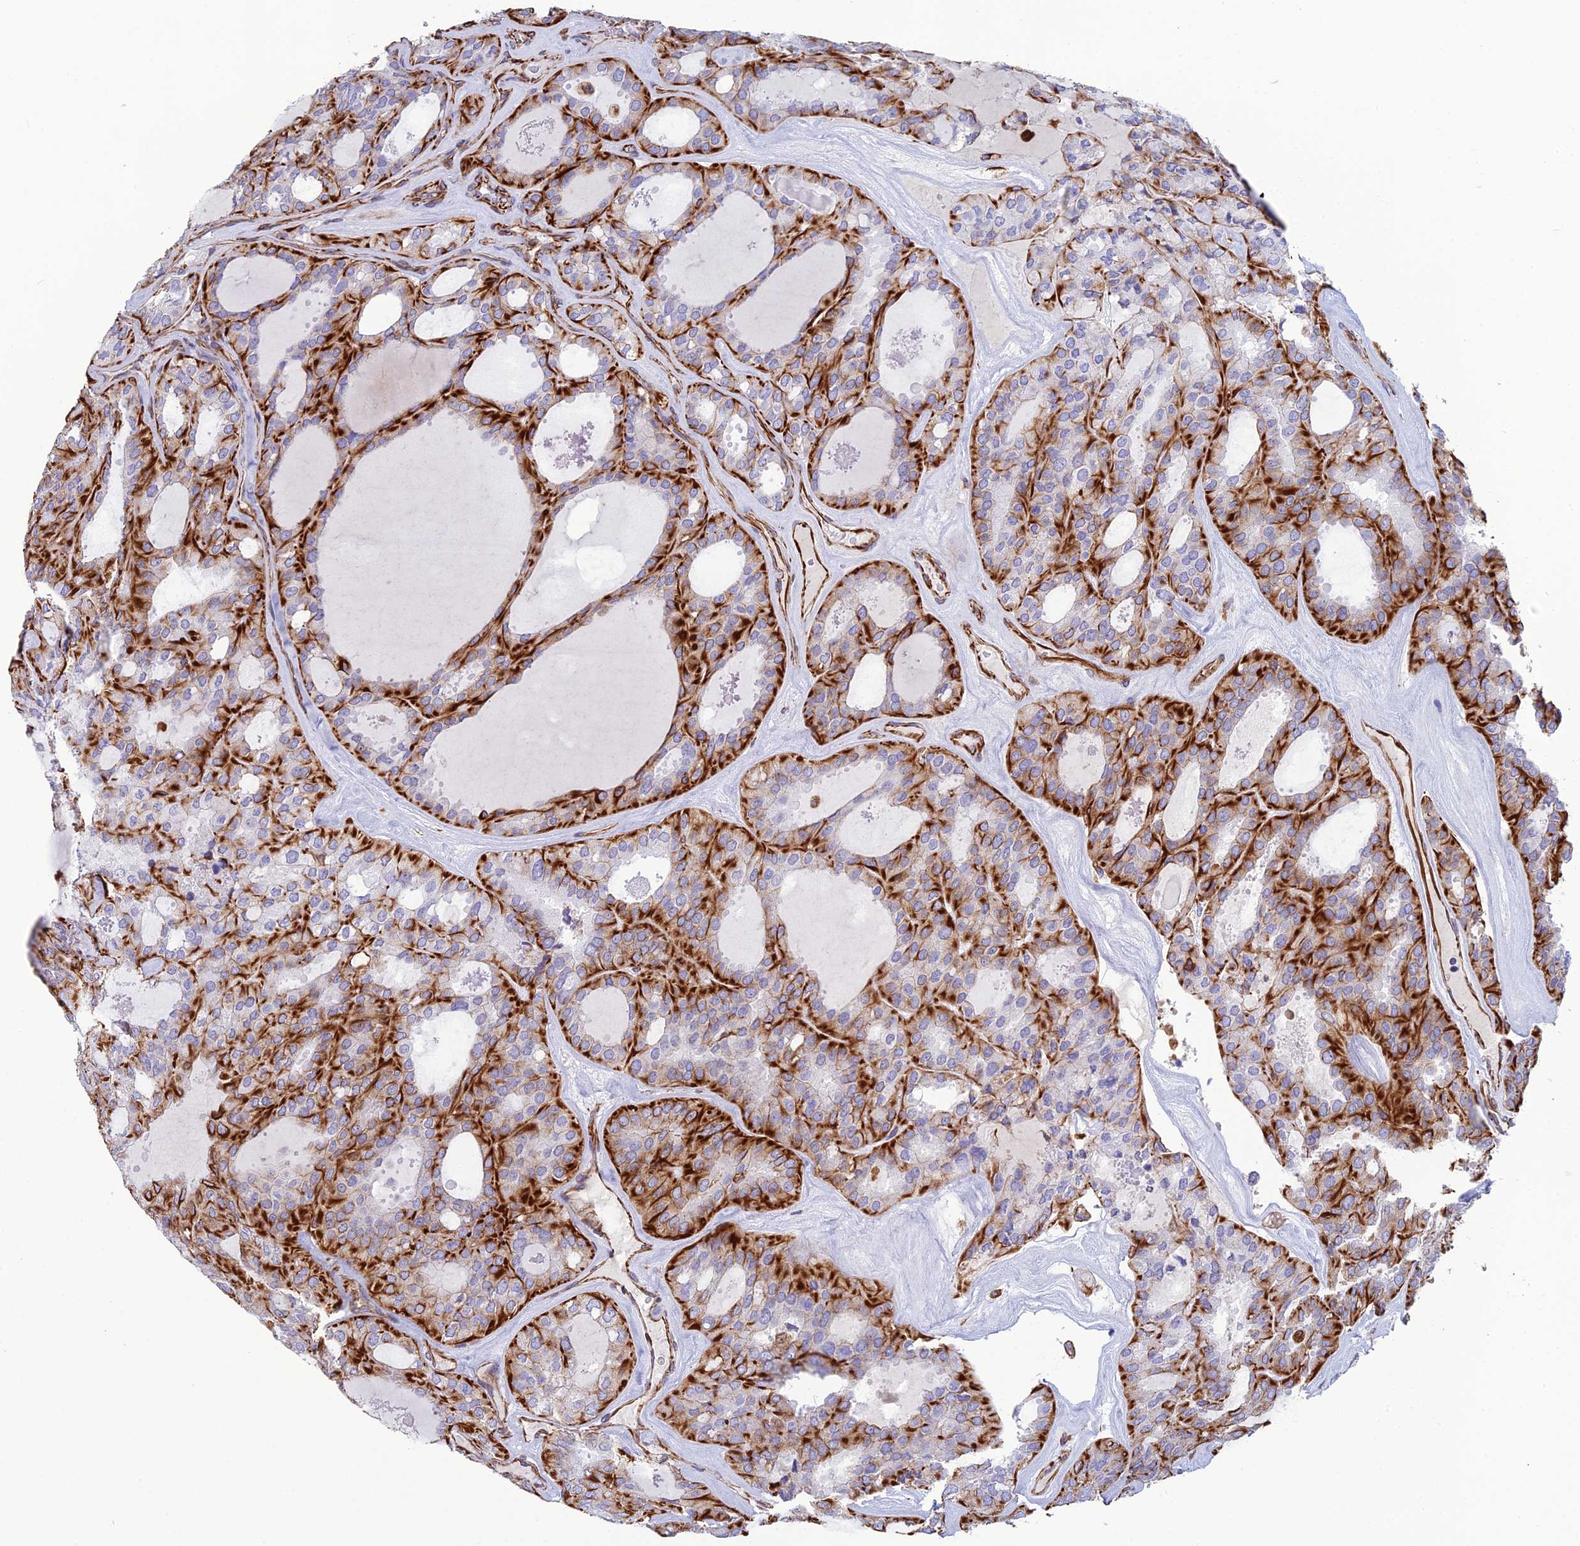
{"staining": {"intensity": "strong", "quantity": "<25%", "location": "cytoplasmic/membranous"}, "tissue": "thyroid cancer", "cell_type": "Tumor cells", "image_type": "cancer", "snomed": [{"axis": "morphology", "description": "Follicular adenoma carcinoma, NOS"}, {"axis": "topography", "description": "Thyroid gland"}], "caption": "Protein analysis of thyroid cancer tissue shows strong cytoplasmic/membranous positivity in approximately <25% of tumor cells. The protein is stained brown, and the nuclei are stained in blue (DAB (3,3'-diaminobenzidine) IHC with brightfield microscopy, high magnification).", "gene": "FBXL20", "patient": {"sex": "male", "age": 75}}